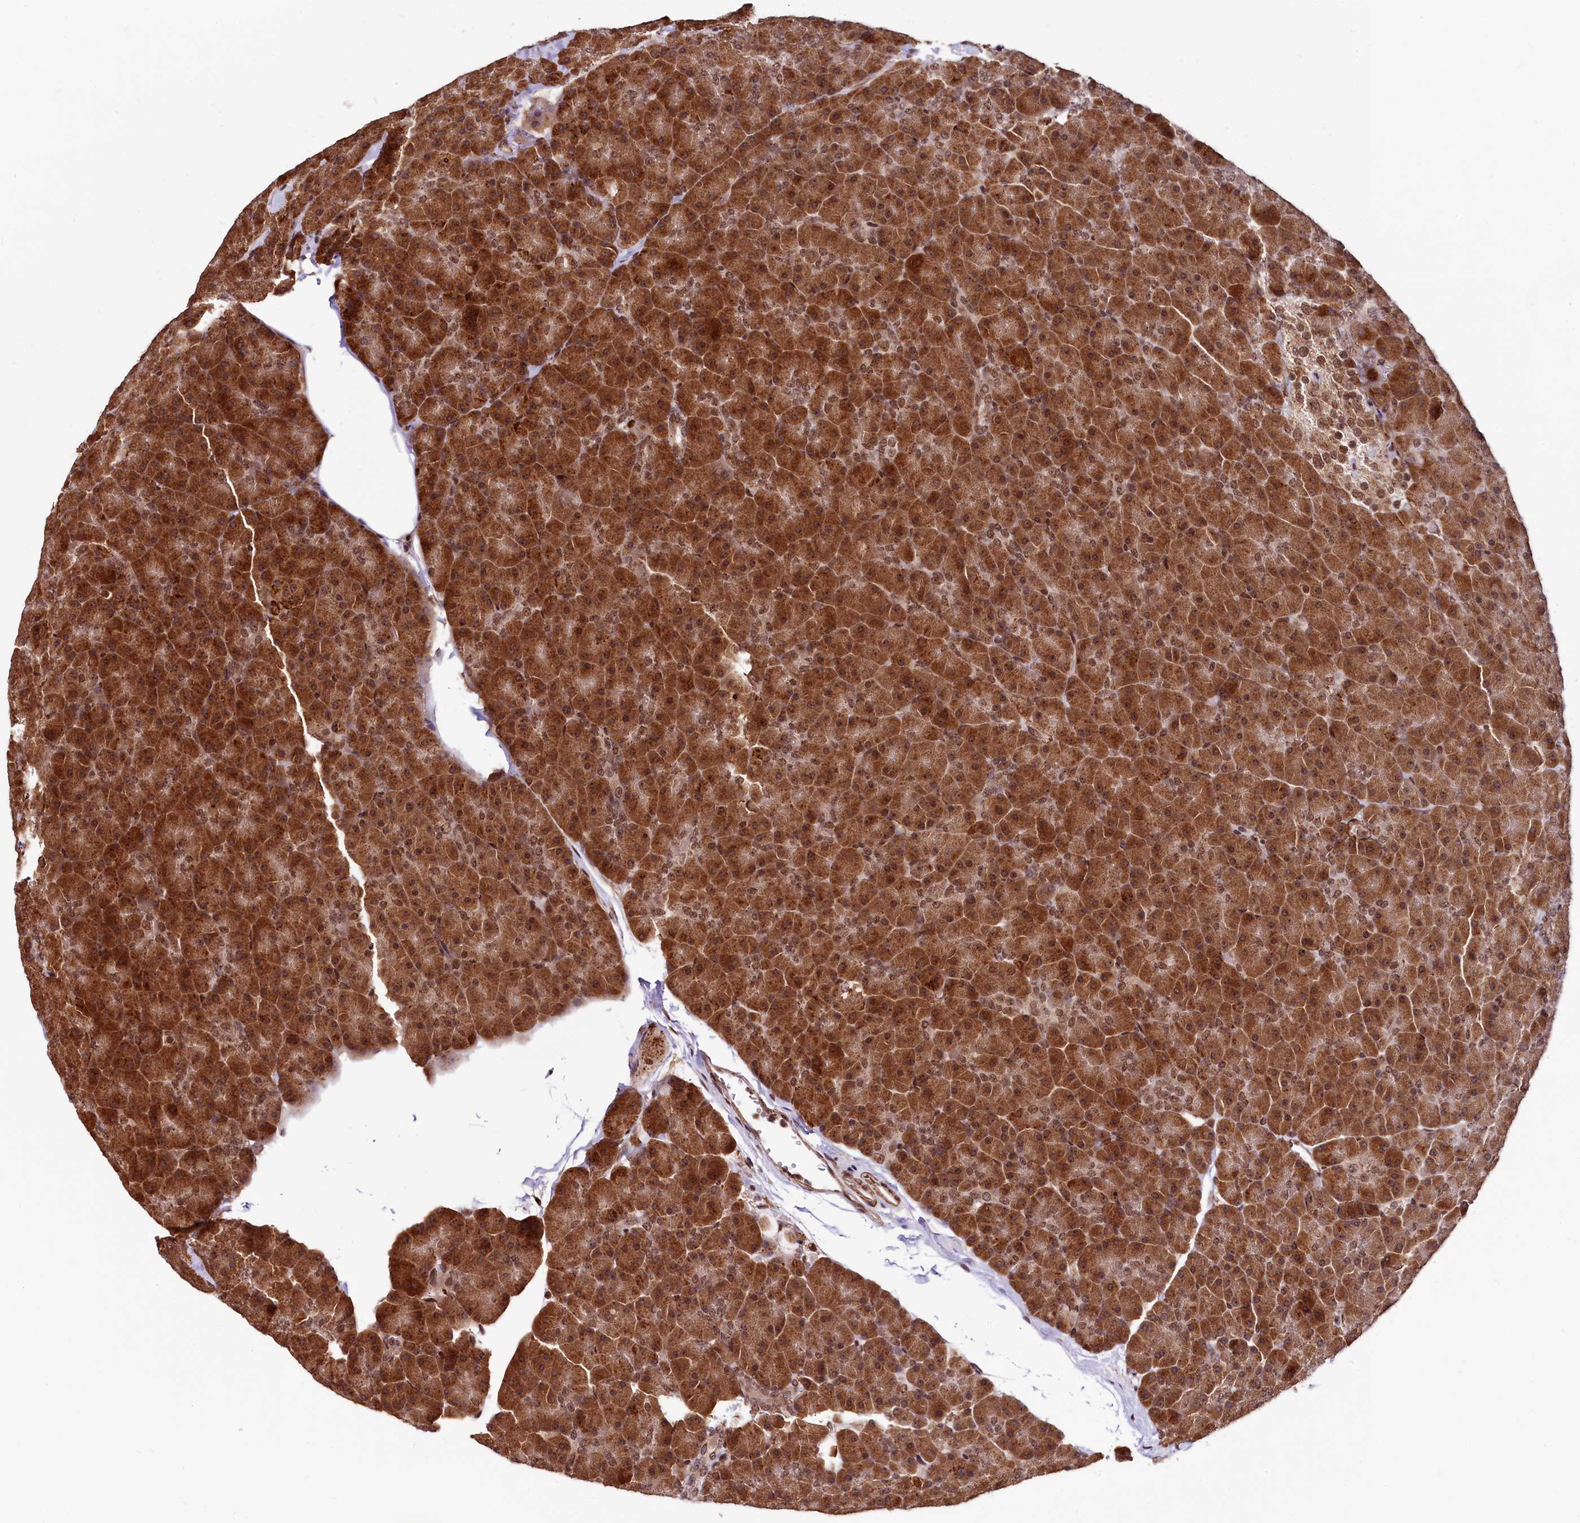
{"staining": {"intensity": "strong", "quantity": ">75%", "location": "cytoplasmic/membranous,nuclear"}, "tissue": "pancreas", "cell_type": "Exocrine glandular cells", "image_type": "normal", "snomed": [{"axis": "morphology", "description": "Normal tissue, NOS"}, {"axis": "topography", "description": "Pancreas"}], "caption": "An image of pancreas stained for a protein shows strong cytoplasmic/membranous,nuclear brown staining in exocrine glandular cells.", "gene": "PDS5B", "patient": {"sex": "male", "age": 36}}